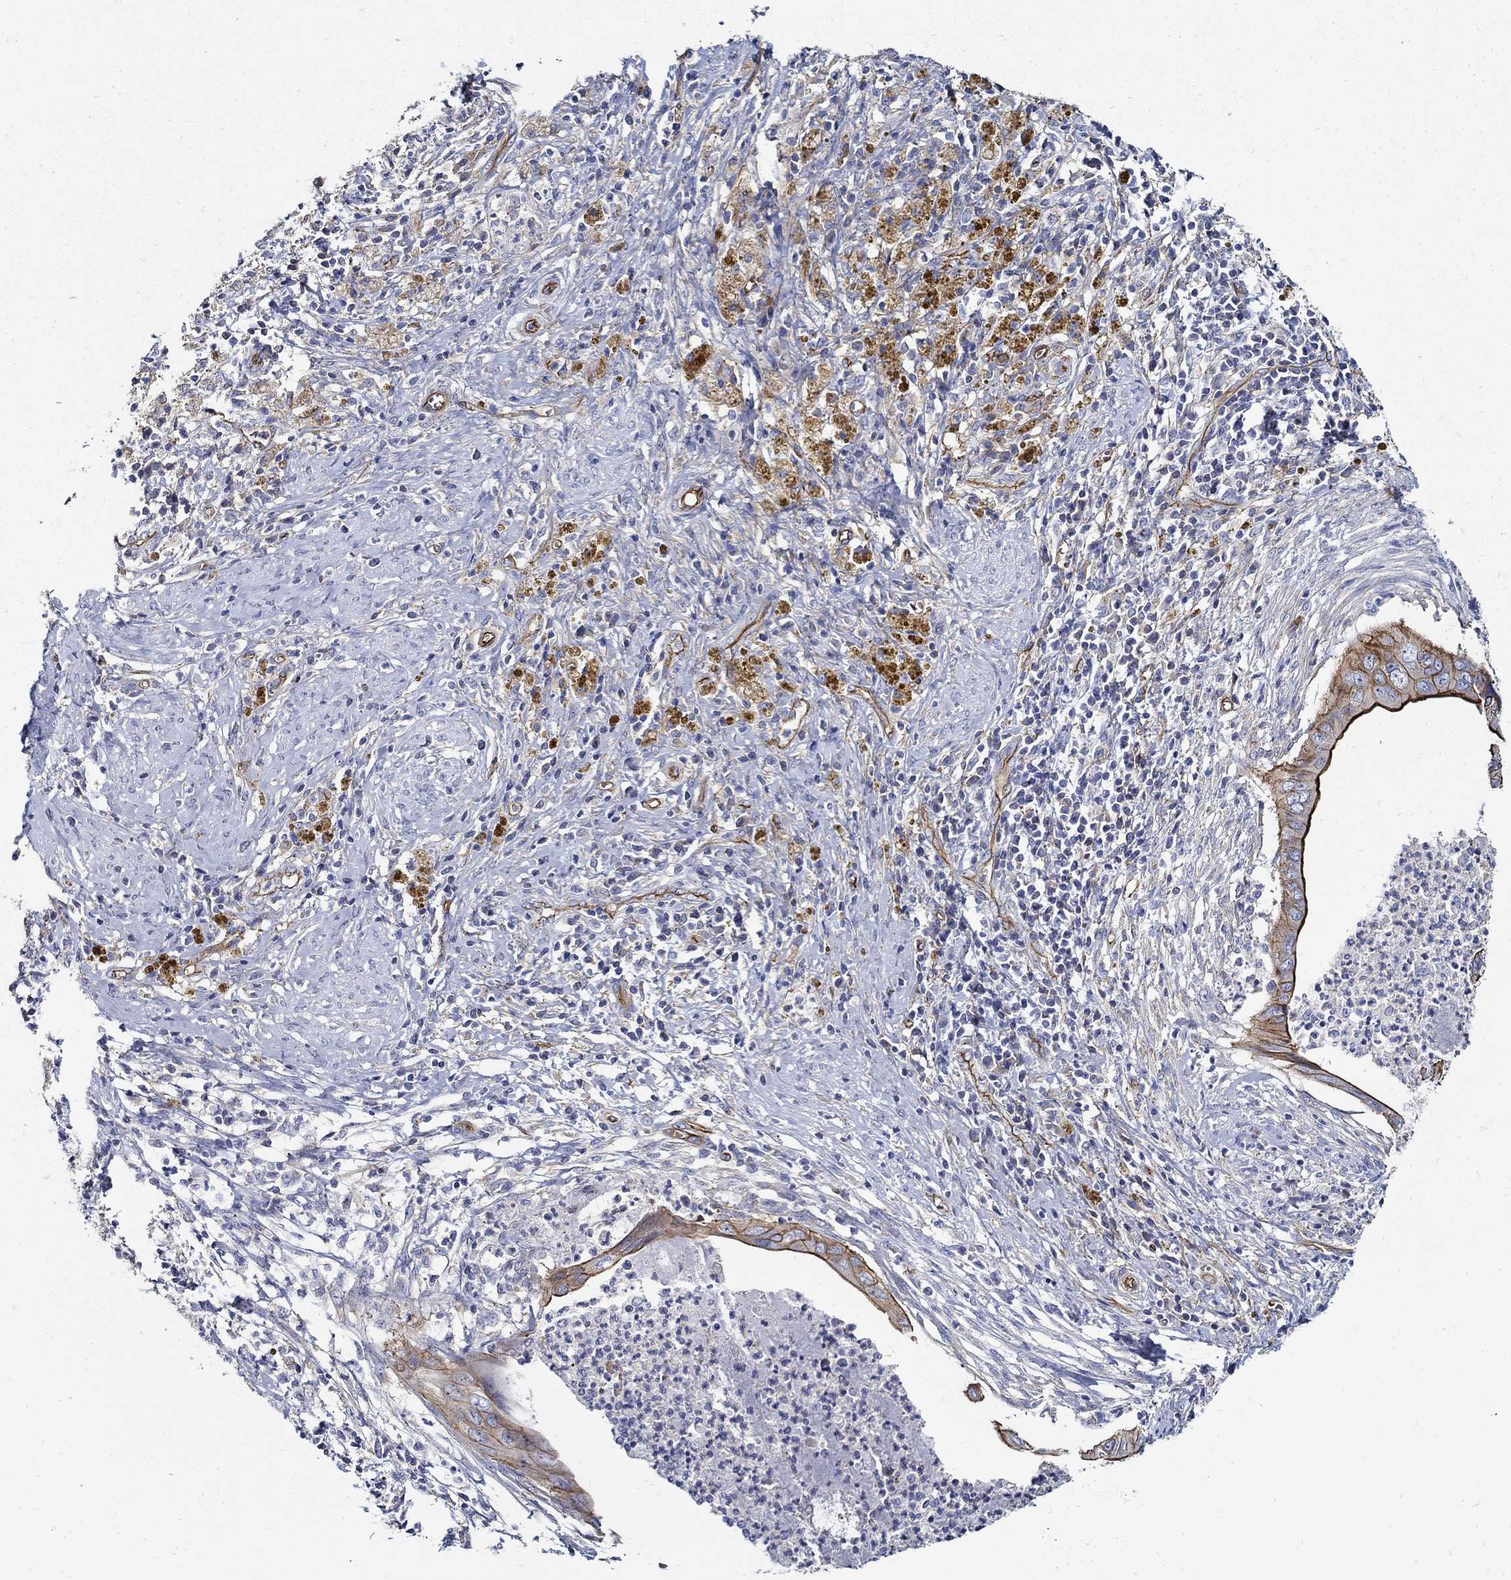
{"staining": {"intensity": "strong", "quantity": ">75%", "location": "cytoplasmic/membranous"}, "tissue": "cervical cancer", "cell_type": "Tumor cells", "image_type": "cancer", "snomed": [{"axis": "morphology", "description": "Adenocarcinoma, NOS"}, {"axis": "topography", "description": "Cervix"}], "caption": "Cervical adenocarcinoma stained with a brown dye shows strong cytoplasmic/membranous positive positivity in approximately >75% of tumor cells.", "gene": "APBB3", "patient": {"sex": "female", "age": 42}}